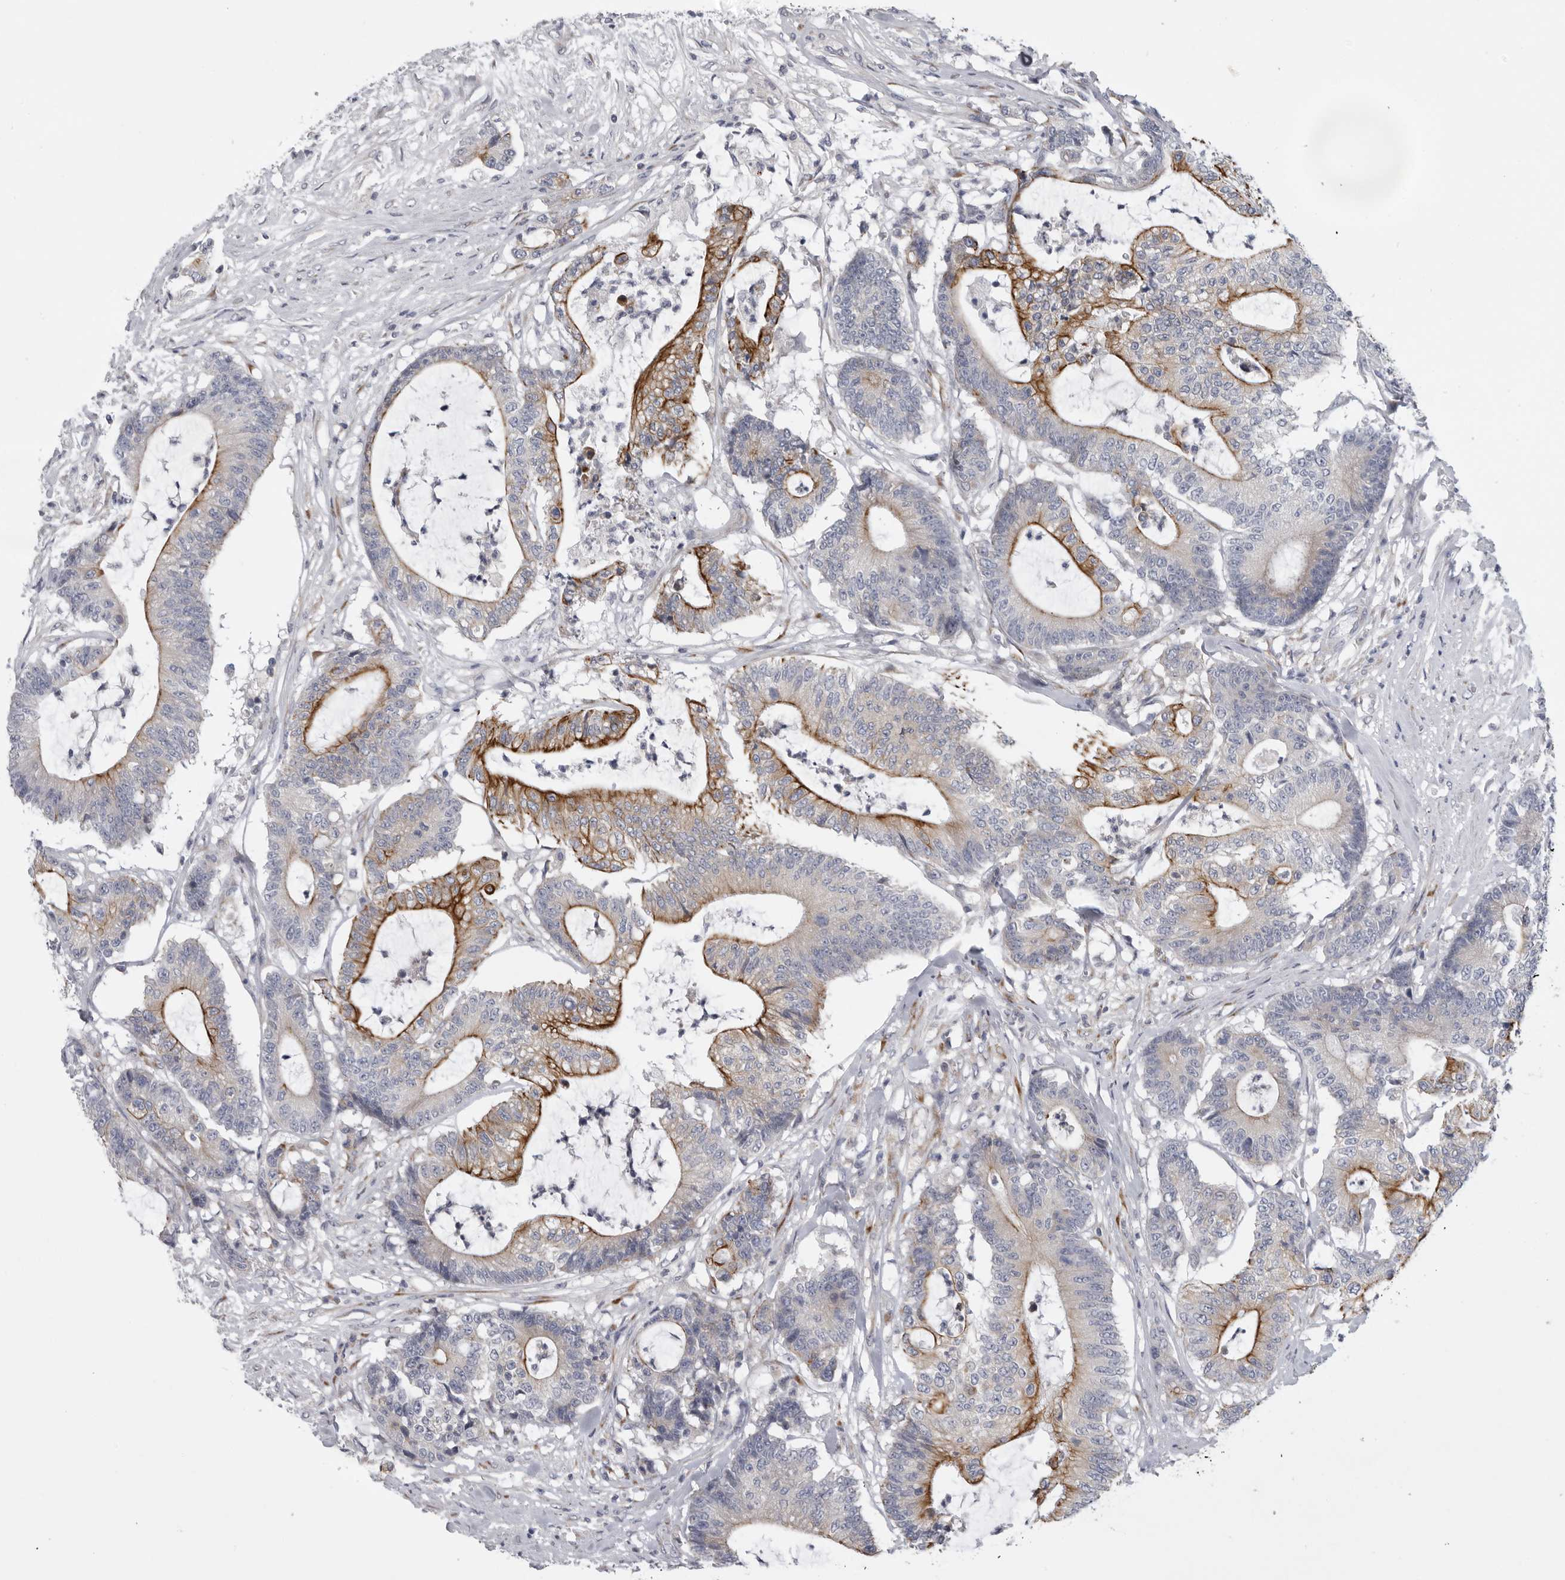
{"staining": {"intensity": "moderate", "quantity": "25%-75%", "location": "cytoplasmic/membranous"}, "tissue": "colorectal cancer", "cell_type": "Tumor cells", "image_type": "cancer", "snomed": [{"axis": "morphology", "description": "Adenocarcinoma, NOS"}, {"axis": "topography", "description": "Colon"}], "caption": "Colorectal cancer (adenocarcinoma) stained with immunohistochemistry displays moderate cytoplasmic/membranous expression in about 25%-75% of tumor cells. Using DAB (brown) and hematoxylin (blue) stains, captured at high magnification using brightfield microscopy.", "gene": "USP24", "patient": {"sex": "female", "age": 84}}